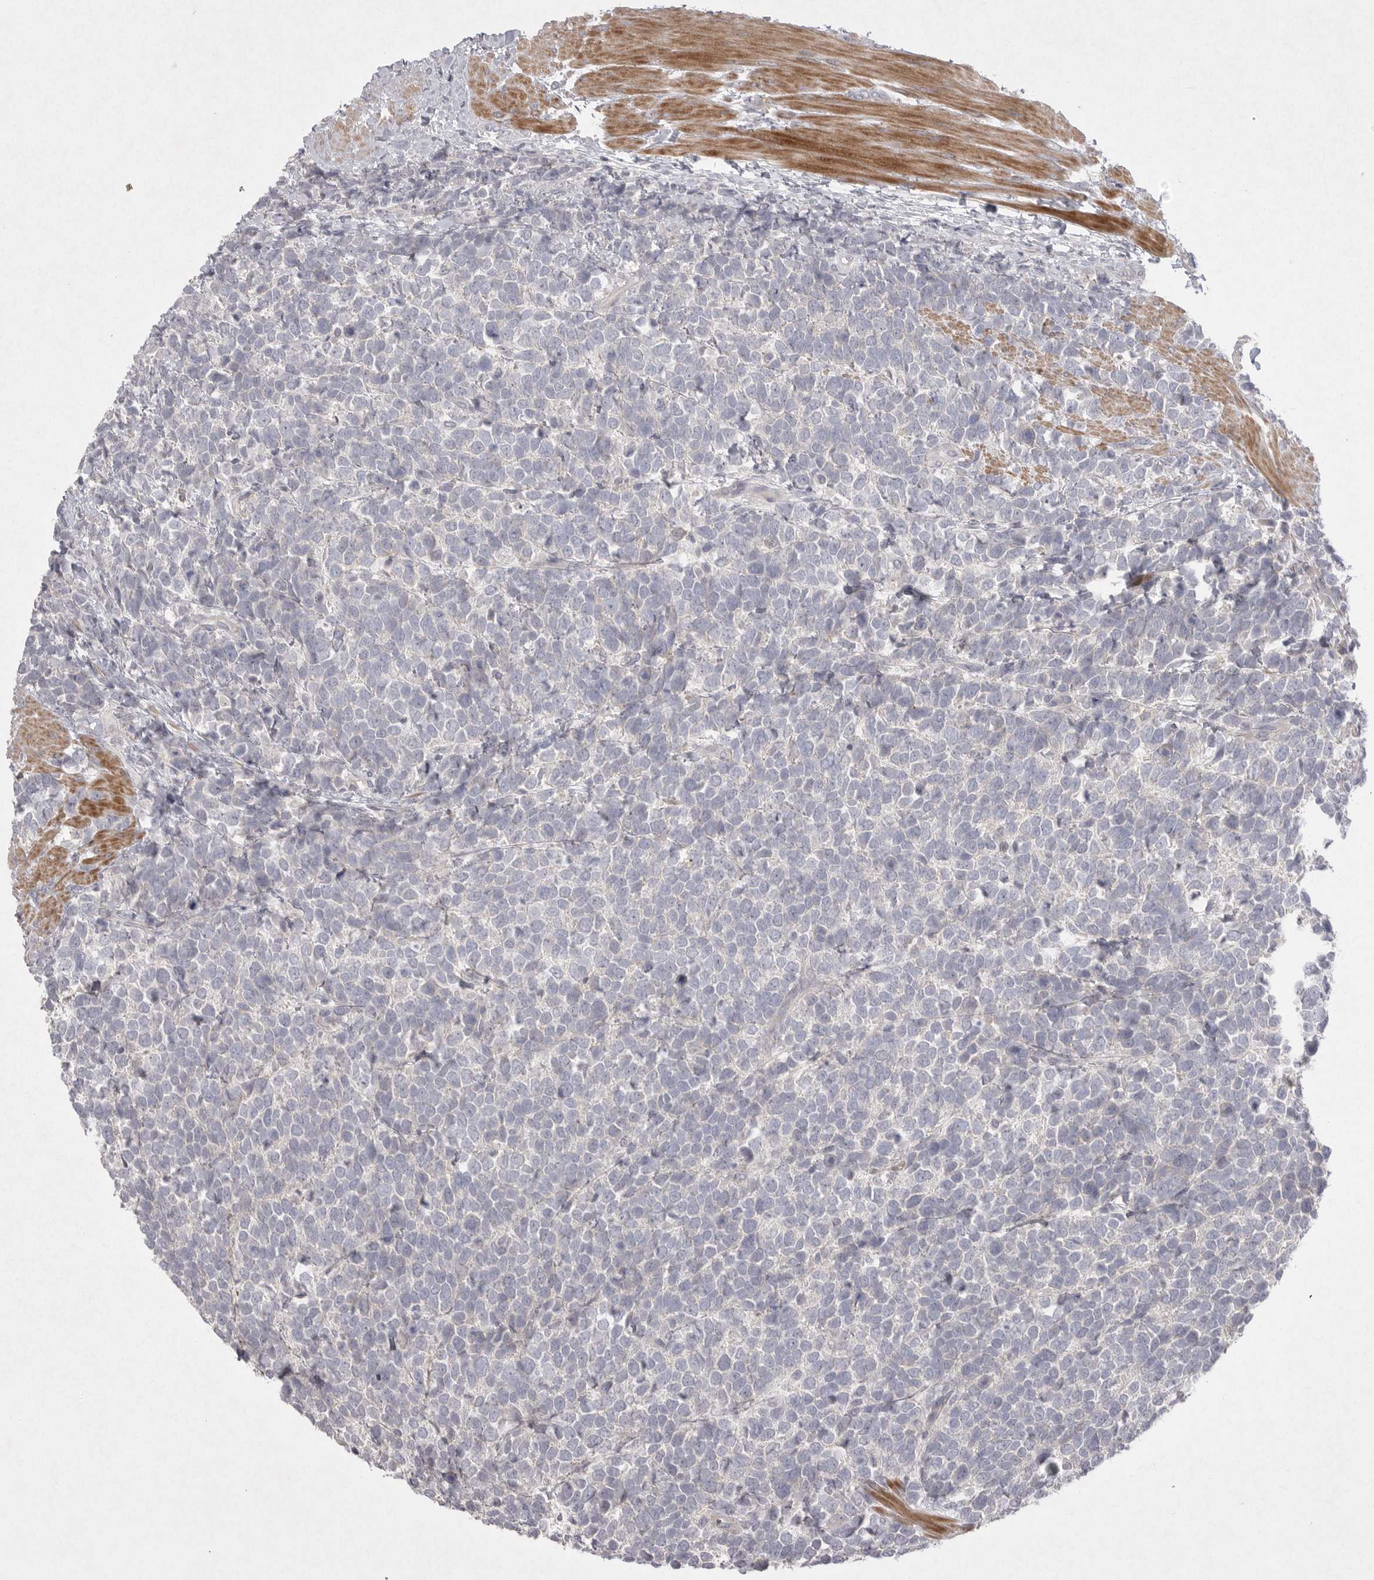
{"staining": {"intensity": "negative", "quantity": "none", "location": "none"}, "tissue": "urothelial cancer", "cell_type": "Tumor cells", "image_type": "cancer", "snomed": [{"axis": "morphology", "description": "Urothelial carcinoma, High grade"}, {"axis": "topography", "description": "Urinary bladder"}], "caption": "Immunohistochemistry of human urothelial cancer displays no positivity in tumor cells.", "gene": "VANGL2", "patient": {"sex": "female", "age": 82}}